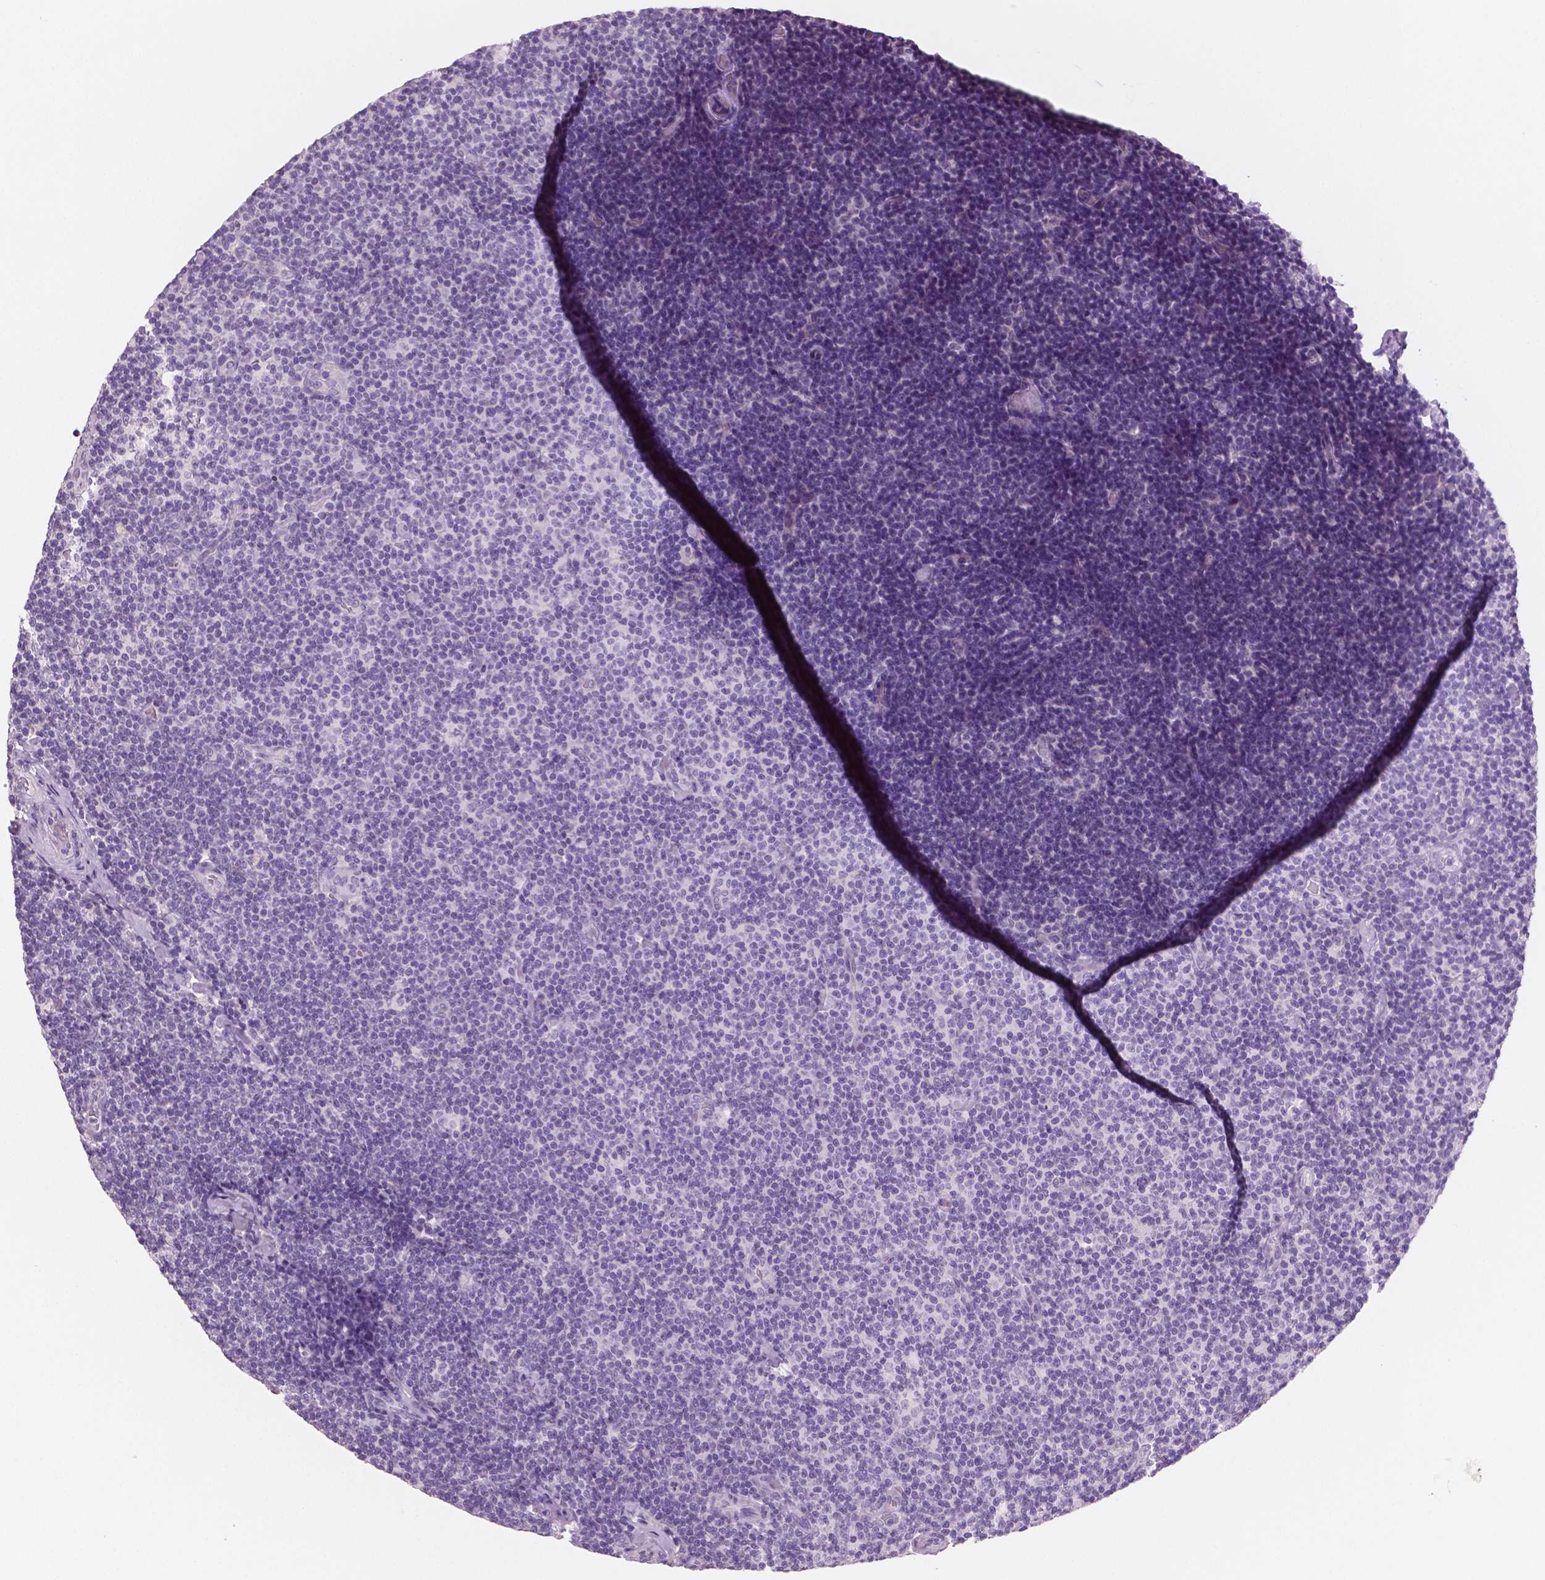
{"staining": {"intensity": "negative", "quantity": "none", "location": "none"}, "tissue": "lymphoma", "cell_type": "Tumor cells", "image_type": "cancer", "snomed": [{"axis": "morphology", "description": "Malignant lymphoma, non-Hodgkin's type, Low grade"}, {"axis": "topography", "description": "Lymph node"}], "caption": "Protein analysis of lymphoma shows no significant expression in tumor cells.", "gene": "NECAB2", "patient": {"sex": "male", "age": 81}}